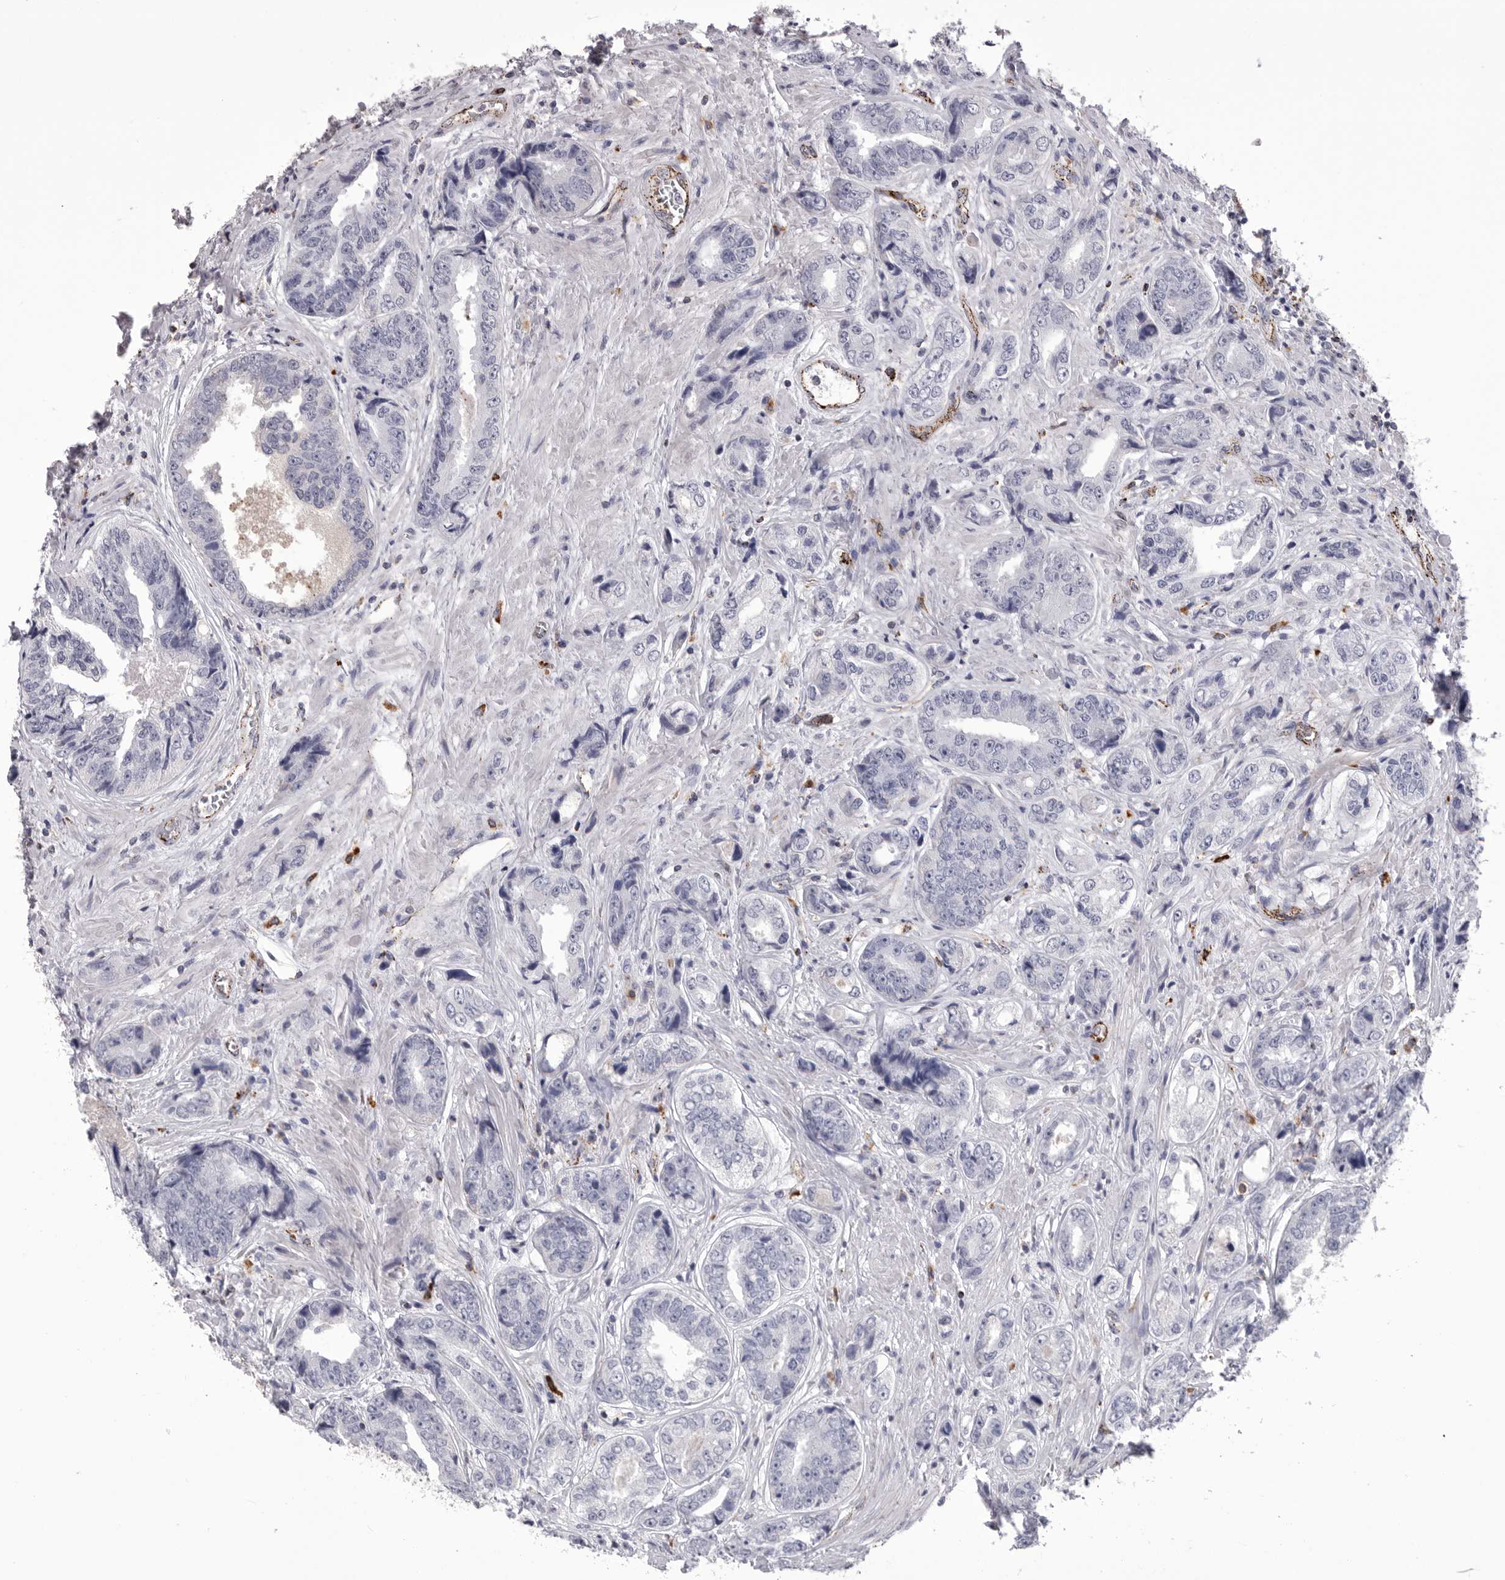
{"staining": {"intensity": "negative", "quantity": "none", "location": "none"}, "tissue": "prostate cancer", "cell_type": "Tumor cells", "image_type": "cancer", "snomed": [{"axis": "morphology", "description": "Adenocarcinoma, High grade"}, {"axis": "topography", "description": "Prostate"}], "caption": "High magnification brightfield microscopy of prostate adenocarcinoma (high-grade) stained with DAB (3,3'-diaminobenzidine) (brown) and counterstained with hematoxylin (blue): tumor cells show no significant positivity.", "gene": "PSPN", "patient": {"sex": "male", "age": 61}}